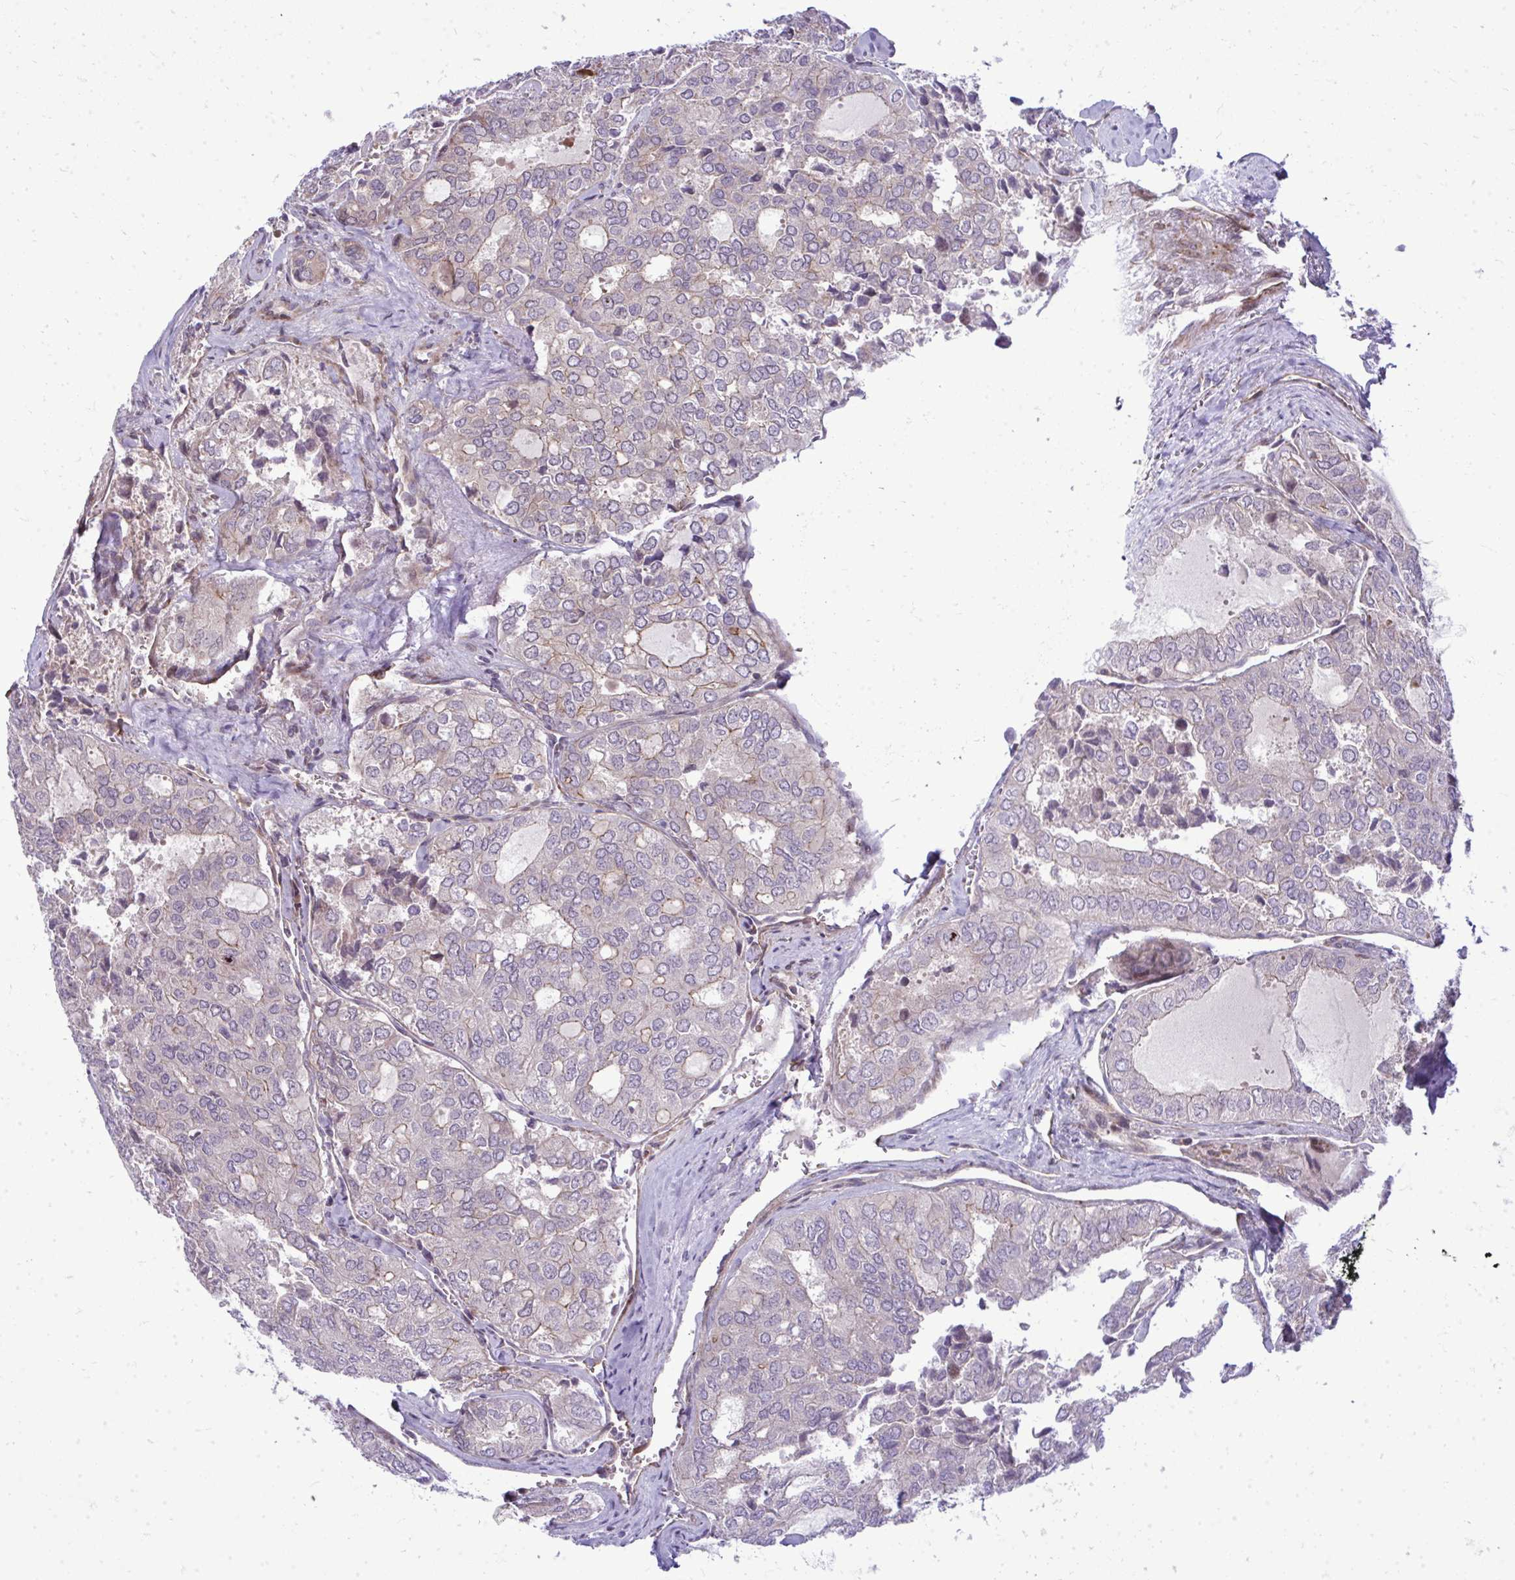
{"staining": {"intensity": "weak", "quantity": "<25%", "location": "cytoplasmic/membranous"}, "tissue": "thyroid cancer", "cell_type": "Tumor cells", "image_type": "cancer", "snomed": [{"axis": "morphology", "description": "Follicular adenoma carcinoma, NOS"}, {"axis": "topography", "description": "Thyroid gland"}], "caption": "This is an immunohistochemistry (IHC) micrograph of thyroid follicular adenoma carcinoma. There is no positivity in tumor cells.", "gene": "ZSCAN9", "patient": {"sex": "male", "age": 75}}